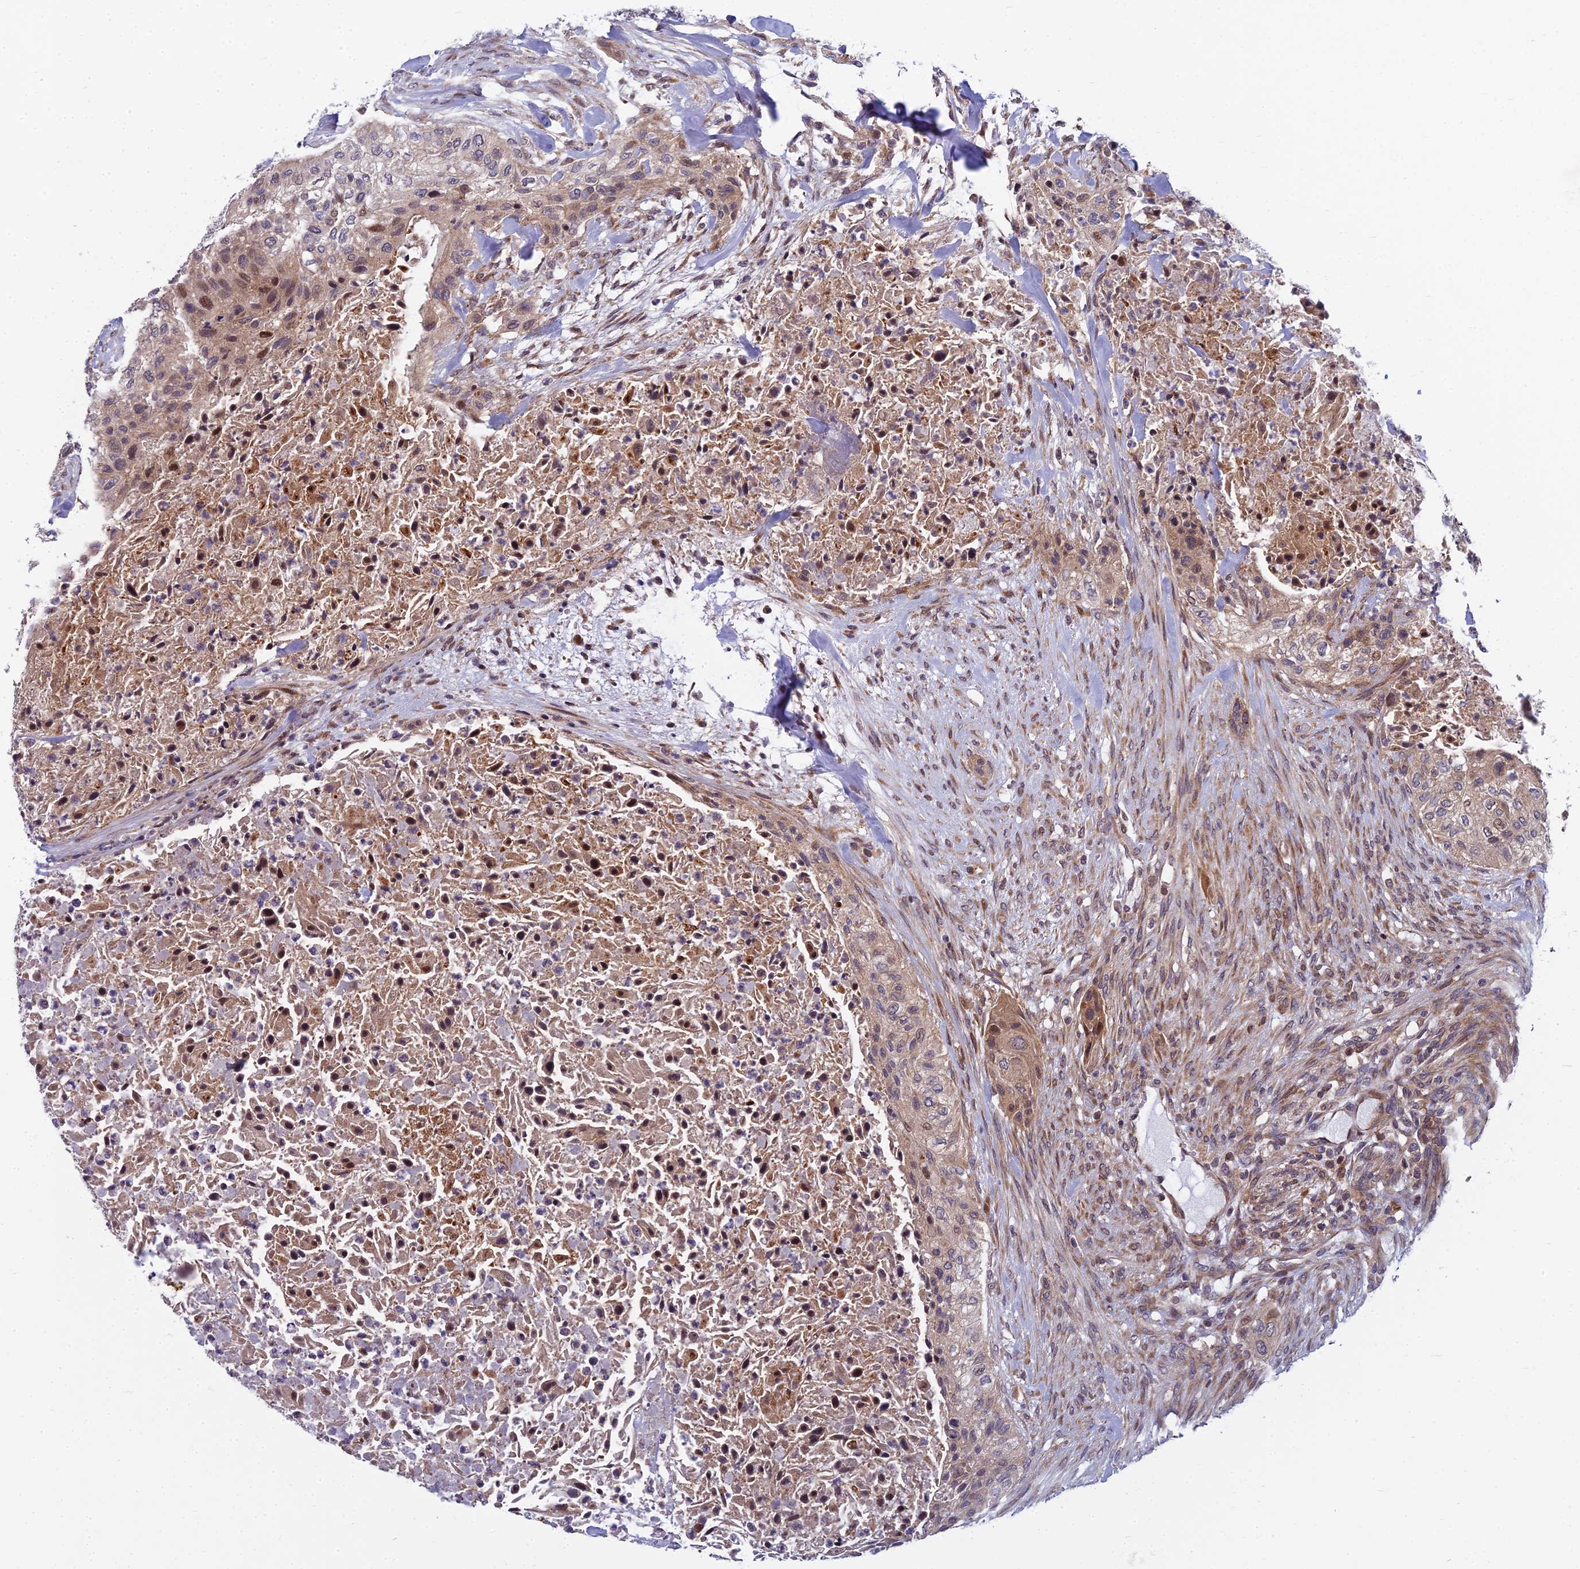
{"staining": {"intensity": "moderate", "quantity": "25%-75%", "location": "cytoplasmic/membranous,nuclear"}, "tissue": "urothelial cancer", "cell_type": "Tumor cells", "image_type": "cancer", "snomed": [{"axis": "morphology", "description": "Urothelial carcinoma, High grade"}, {"axis": "topography", "description": "Urinary bladder"}], "caption": "Immunohistochemical staining of human urothelial cancer reveals medium levels of moderate cytoplasmic/membranous and nuclear protein positivity in approximately 25%-75% of tumor cells. (DAB IHC, brown staining for protein, blue staining for nuclei).", "gene": "COMMD2", "patient": {"sex": "male", "age": 35}}